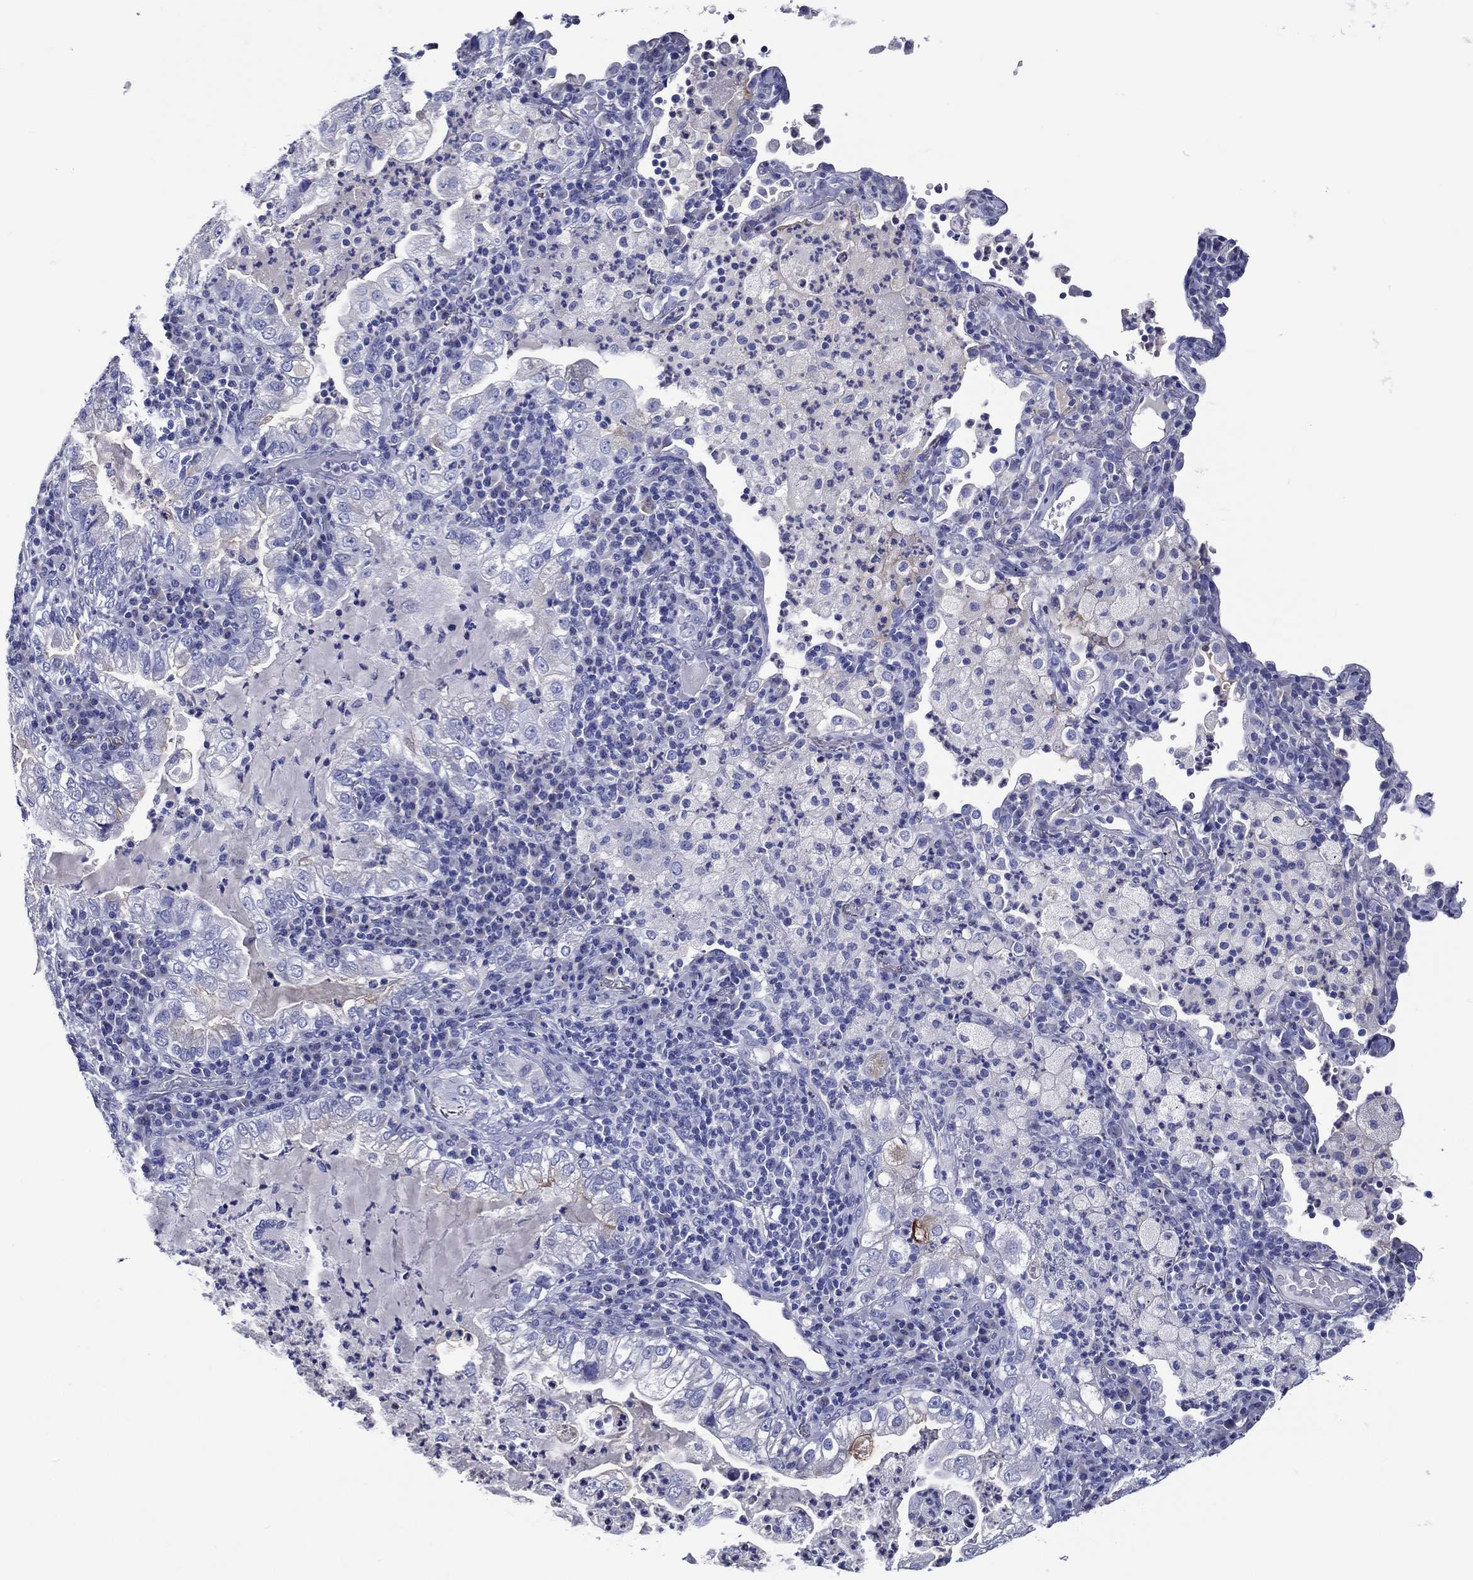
{"staining": {"intensity": "negative", "quantity": "none", "location": "none"}, "tissue": "lung cancer", "cell_type": "Tumor cells", "image_type": "cancer", "snomed": [{"axis": "morphology", "description": "Adenocarcinoma, NOS"}, {"axis": "topography", "description": "Lung"}], "caption": "Tumor cells are negative for protein expression in human lung adenocarcinoma. Nuclei are stained in blue.", "gene": "ACE2", "patient": {"sex": "female", "age": 73}}